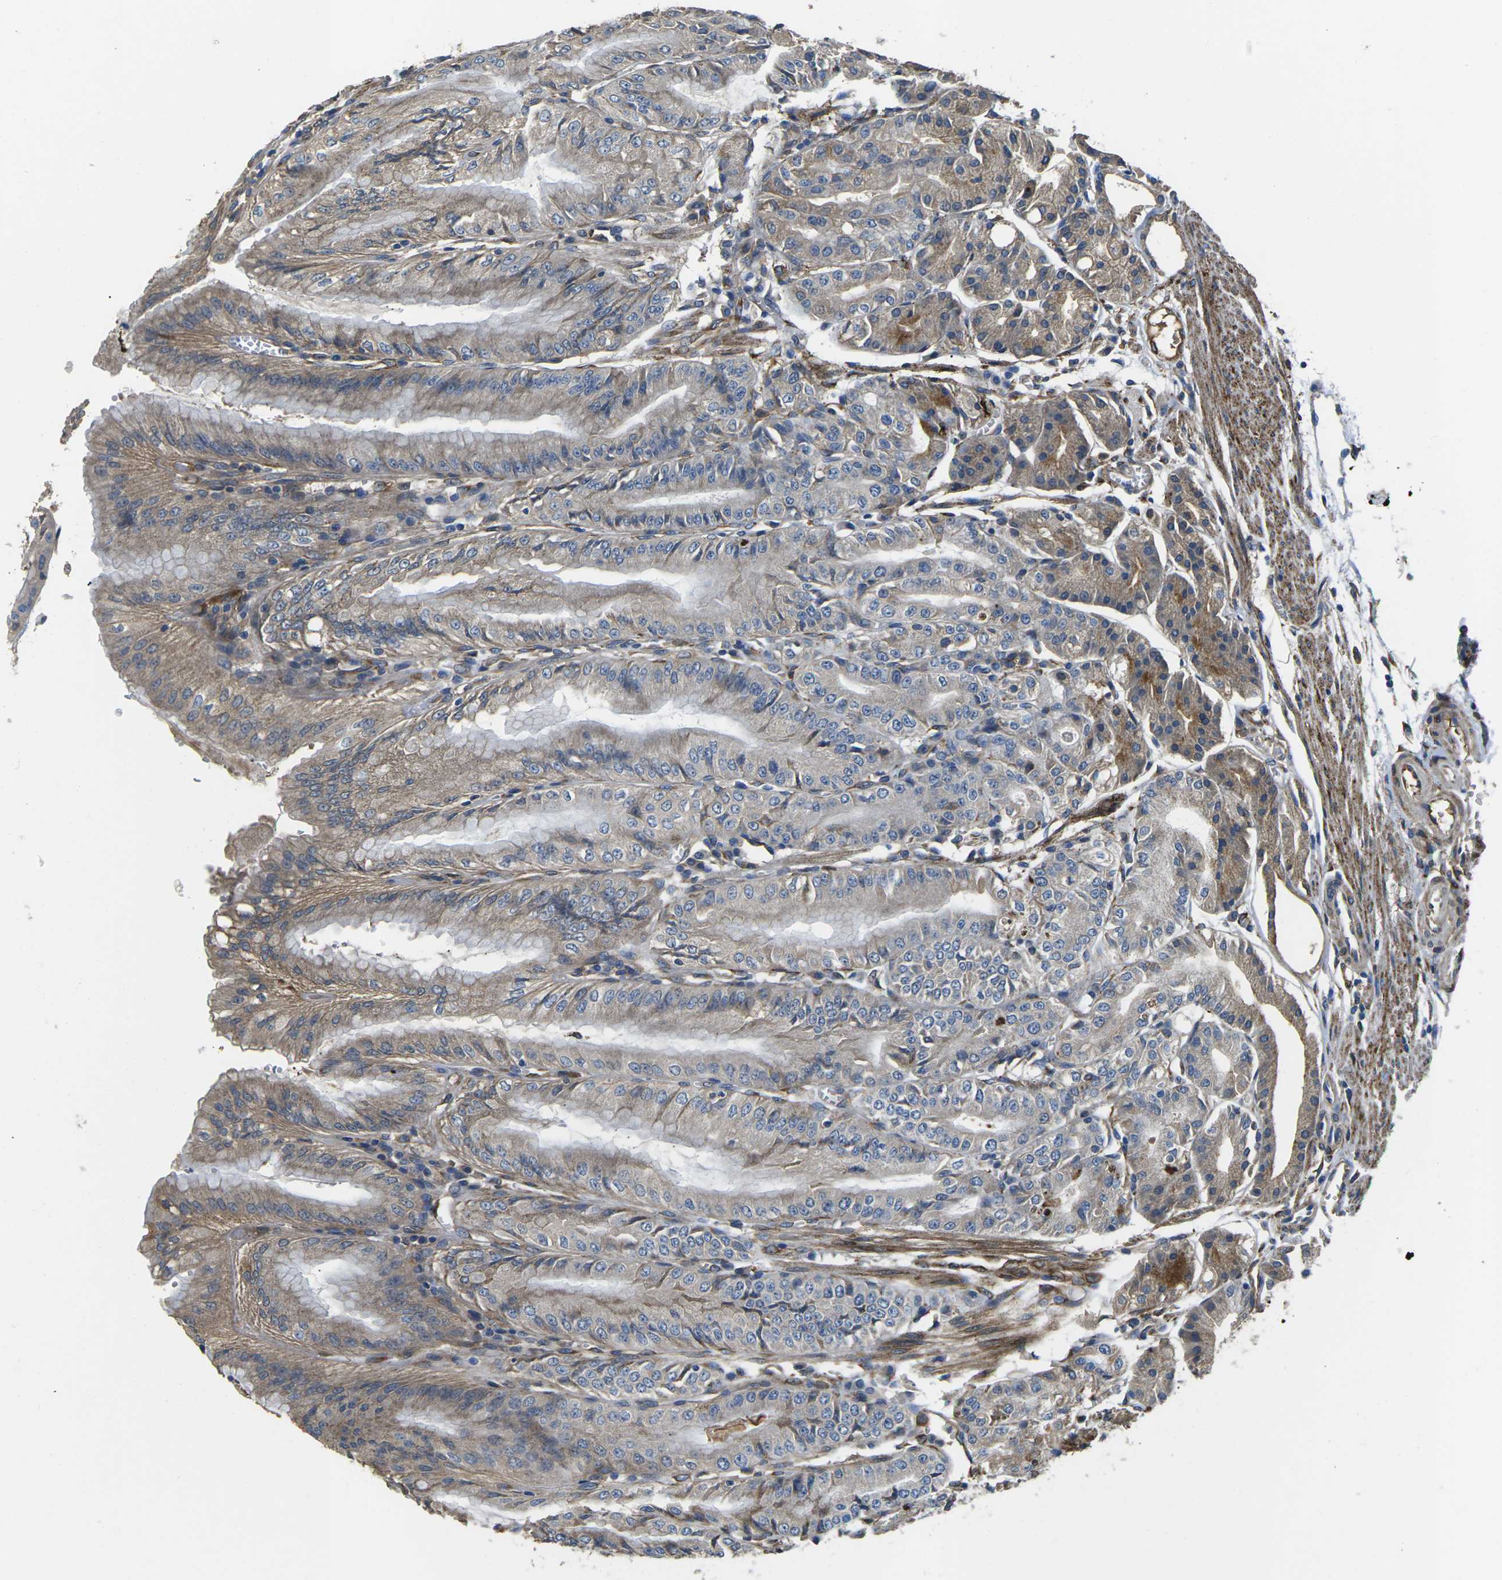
{"staining": {"intensity": "strong", "quantity": "25%-75%", "location": "cytoplasmic/membranous"}, "tissue": "stomach", "cell_type": "Glandular cells", "image_type": "normal", "snomed": [{"axis": "morphology", "description": "Normal tissue, NOS"}, {"axis": "topography", "description": "Stomach, lower"}], "caption": "Immunohistochemistry (IHC) staining of unremarkable stomach, which shows high levels of strong cytoplasmic/membranous expression in approximately 25%-75% of glandular cells indicating strong cytoplasmic/membranous protein expression. The staining was performed using DAB (3,3'-diaminobenzidine) (brown) for protein detection and nuclei were counterstained in hematoxylin (blue).", "gene": "PDZD8", "patient": {"sex": "male", "age": 71}}